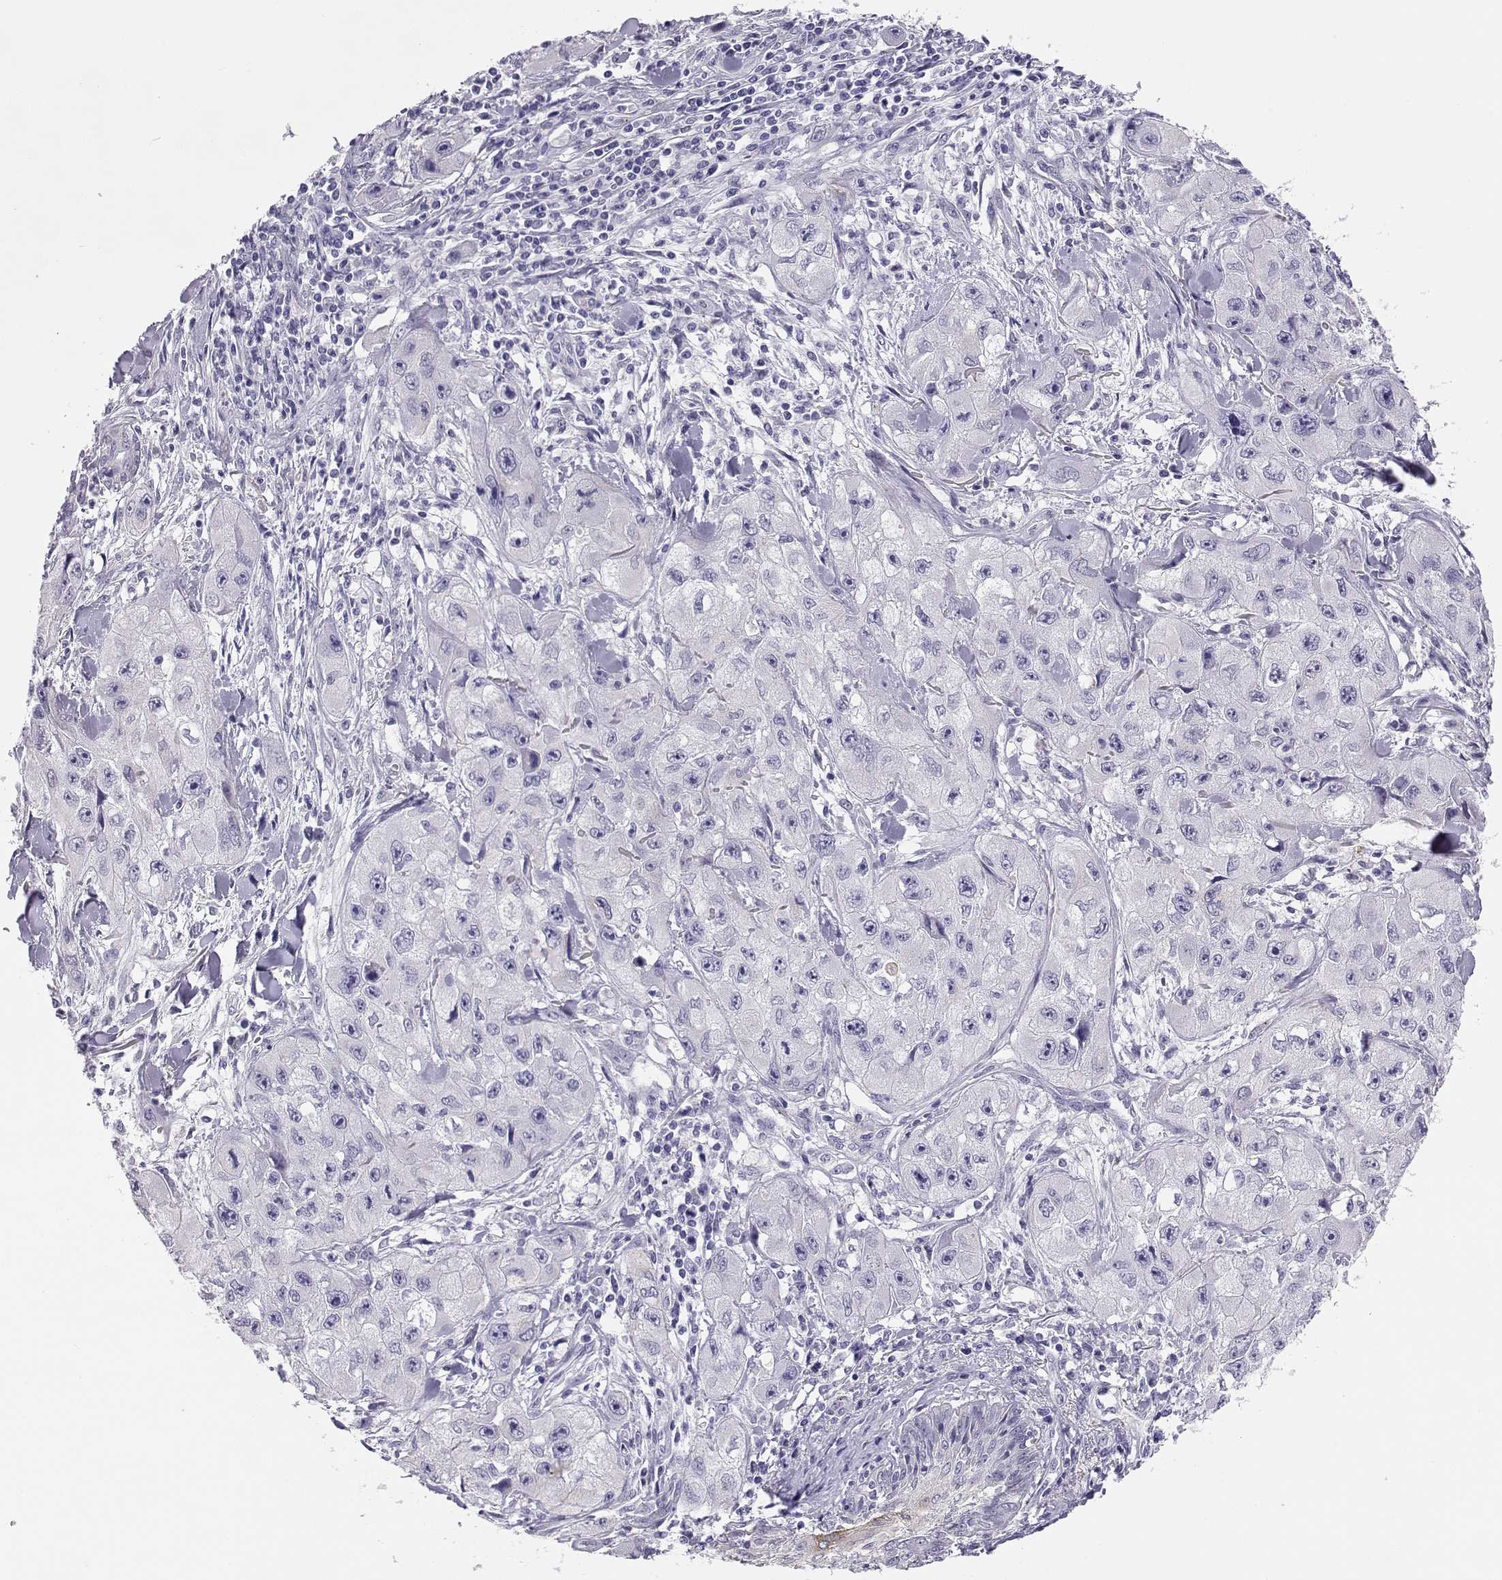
{"staining": {"intensity": "negative", "quantity": "none", "location": "none"}, "tissue": "skin cancer", "cell_type": "Tumor cells", "image_type": "cancer", "snomed": [{"axis": "morphology", "description": "Squamous cell carcinoma, NOS"}, {"axis": "topography", "description": "Skin"}, {"axis": "topography", "description": "Subcutis"}], "caption": "Immunohistochemical staining of skin cancer demonstrates no significant expression in tumor cells. (Stains: DAB (3,3'-diaminobenzidine) immunohistochemistry with hematoxylin counter stain, Microscopy: brightfield microscopy at high magnification).", "gene": "ENDOU", "patient": {"sex": "male", "age": 73}}